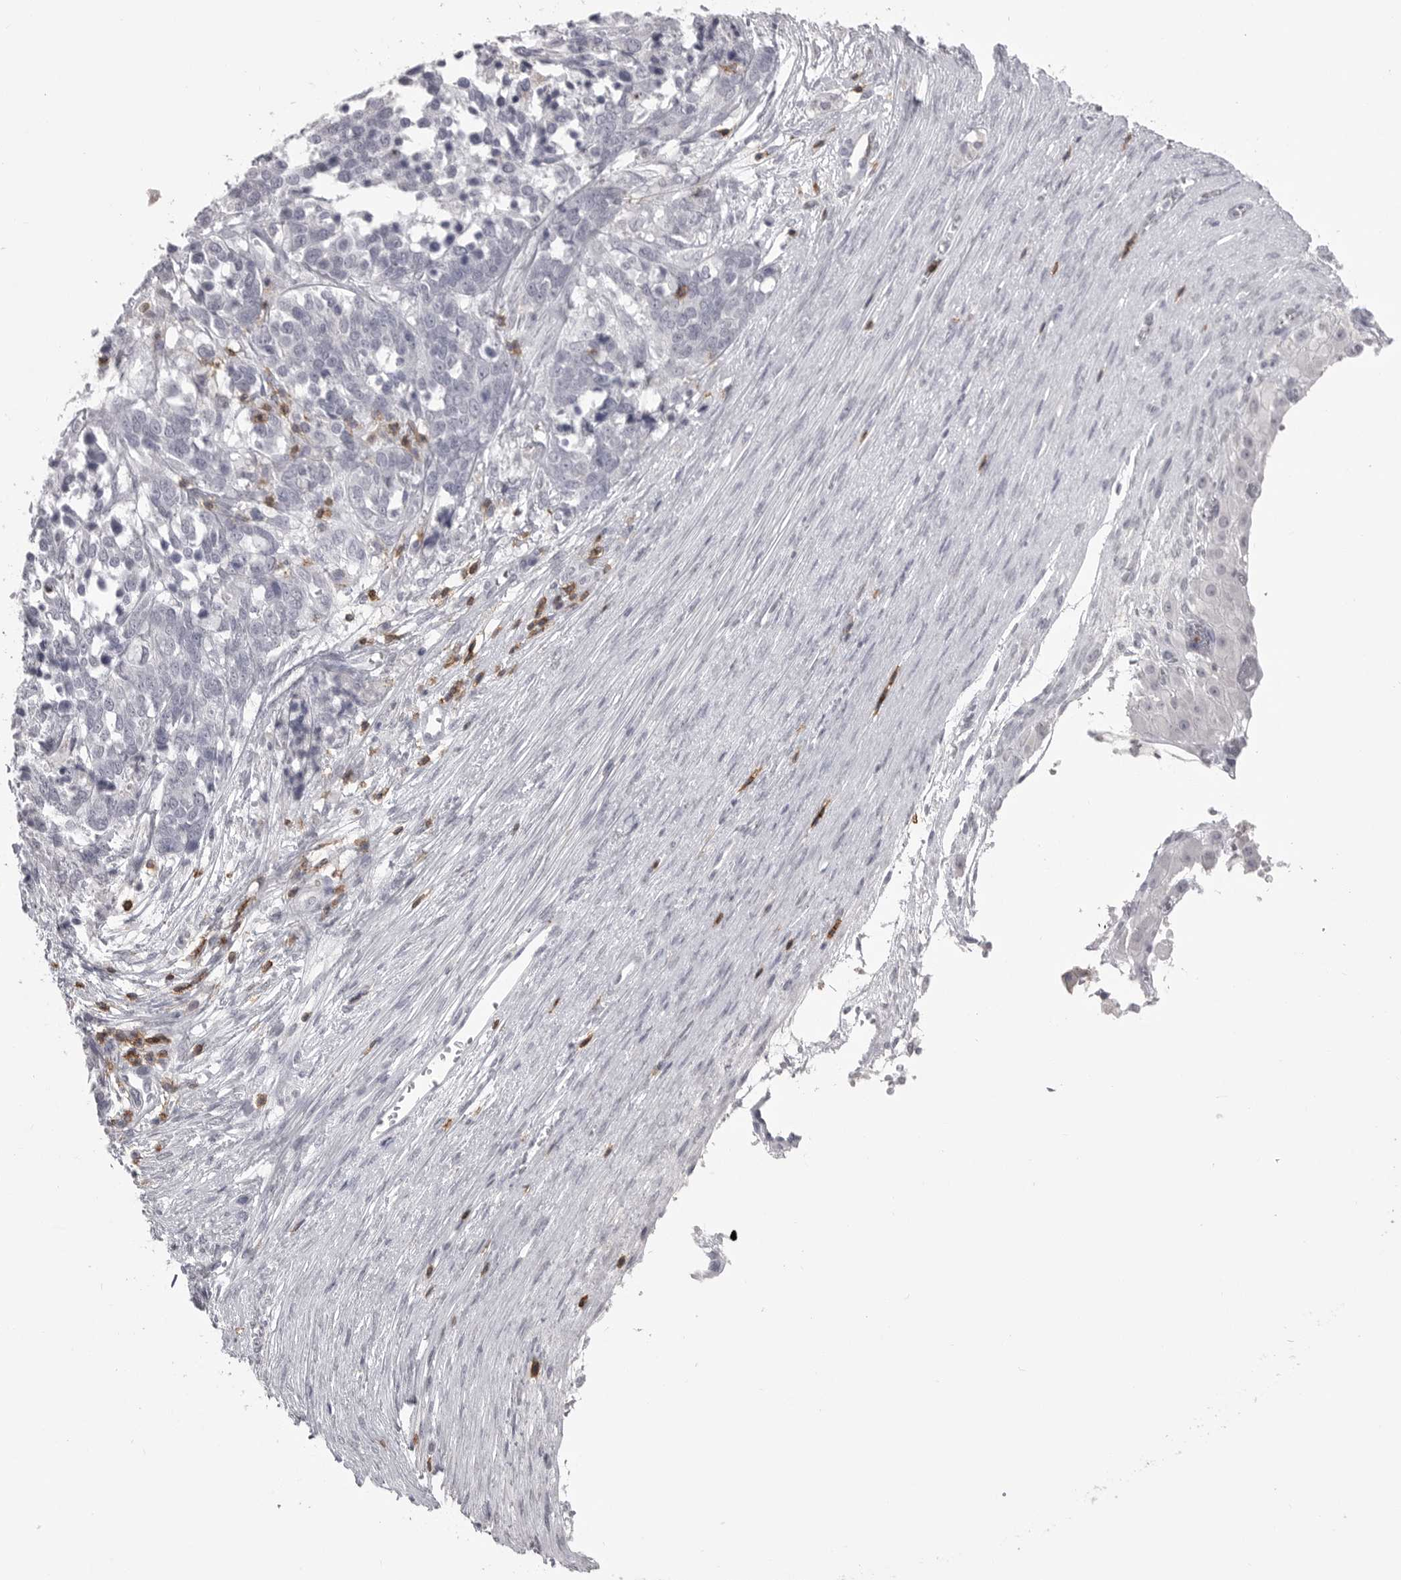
{"staining": {"intensity": "negative", "quantity": "none", "location": "none"}, "tissue": "ovarian cancer", "cell_type": "Tumor cells", "image_type": "cancer", "snomed": [{"axis": "morphology", "description": "Cystadenocarcinoma, serous, NOS"}, {"axis": "topography", "description": "Ovary"}], "caption": "IHC photomicrograph of ovarian cancer stained for a protein (brown), which displays no expression in tumor cells.", "gene": "ITGAL", "patient": {"sex": "female", "age": 44}}